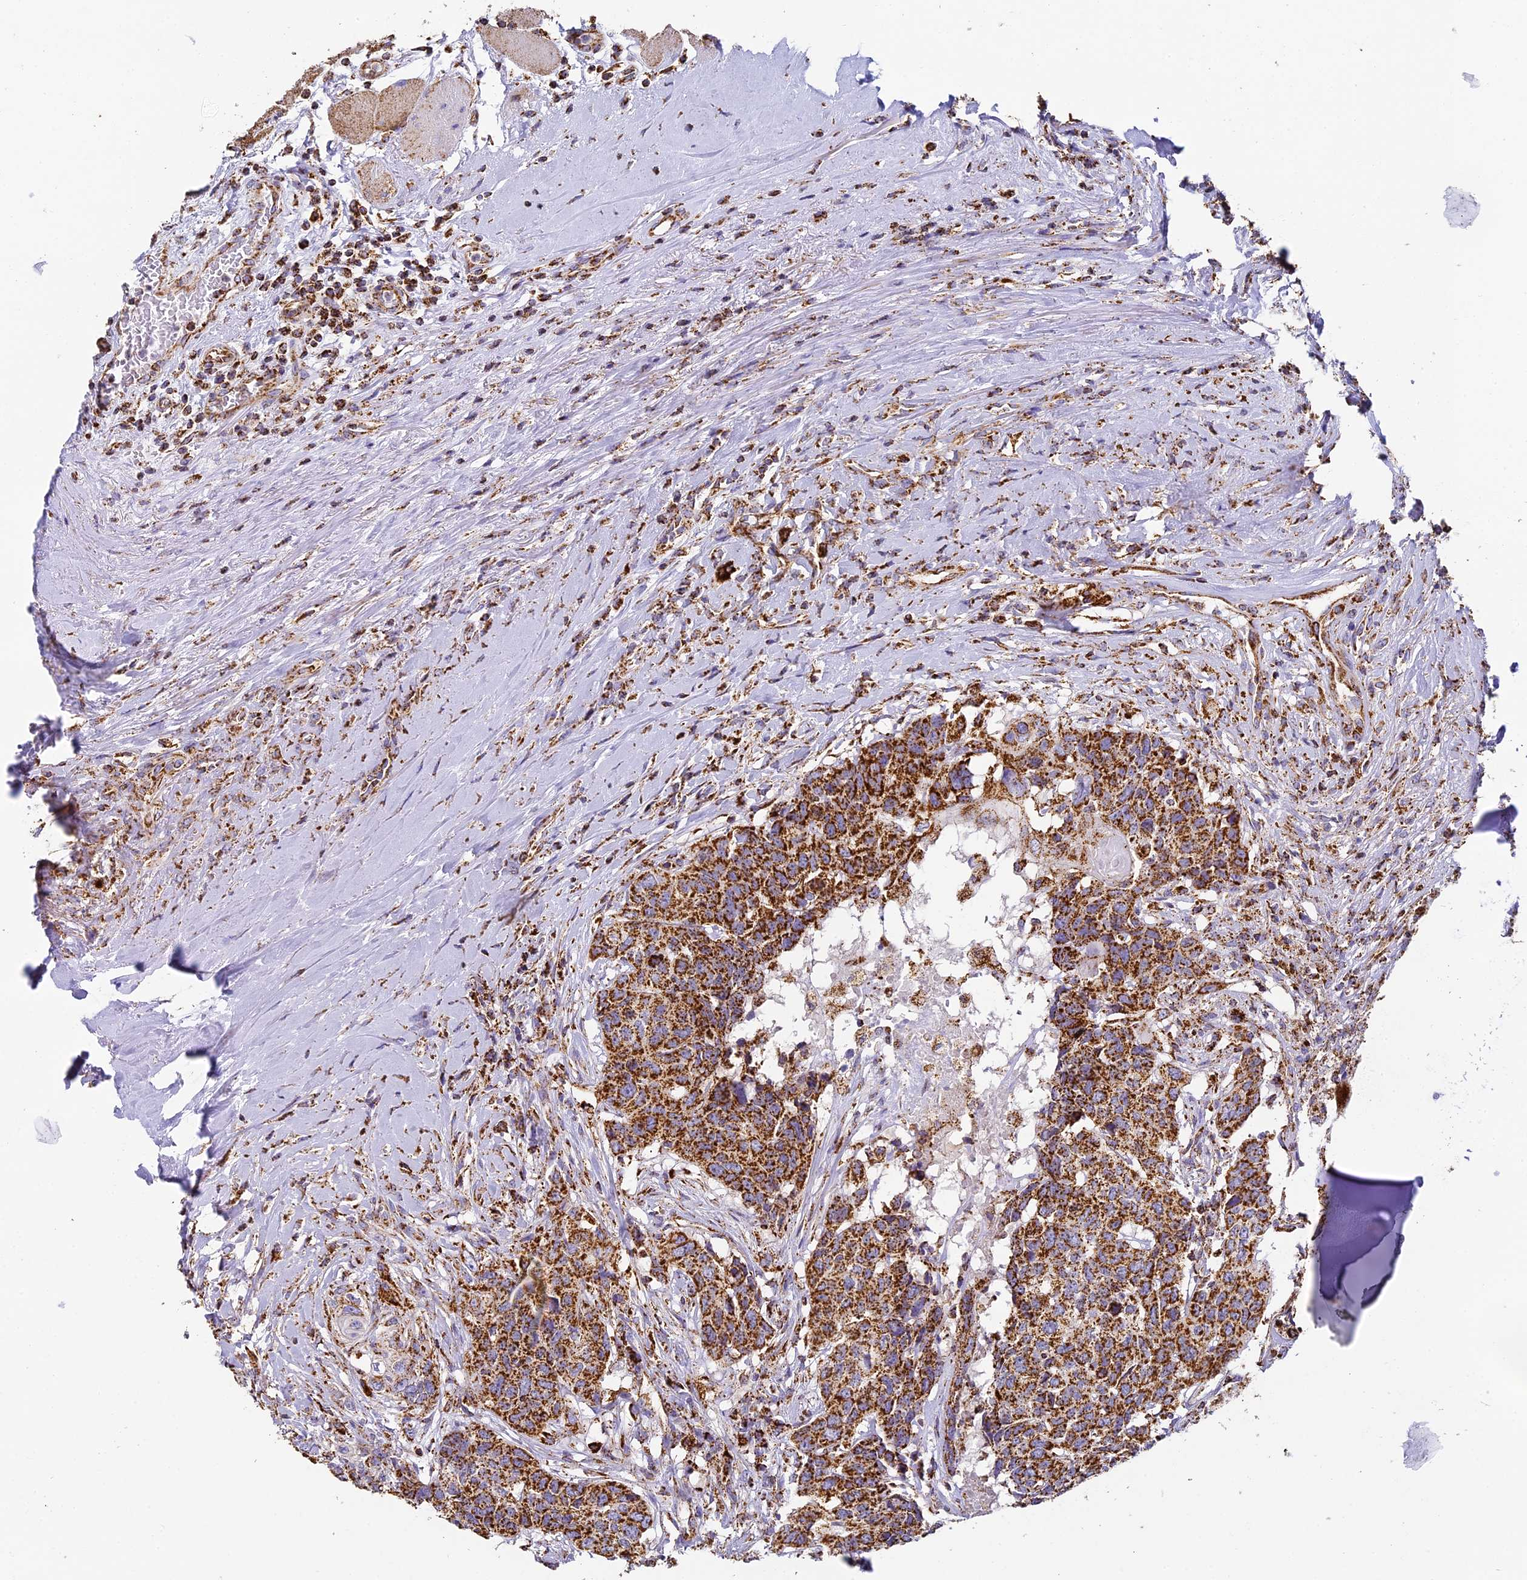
{"staining": {"intensity": "strong", "quantity": ">75%", "location": "cytoplasmic/membranous"}, "tissue": "head and neck cancer", "cell_type": "Tumor cells", "image_type": "cancer", "snomed": [{"axis": "morphology", "description": "Squamous cell carcinoma, NOS"}, {"axis": "topography", "description": "Head-Neck"}], "caption": "Tumor cells exhibit strong cytoplasmic/membranous expression in about >75% of cells in squamous cell carcinoma (head and neck).", "gene": "STK17A", "patient": {"sex": "male", "age": 66}}